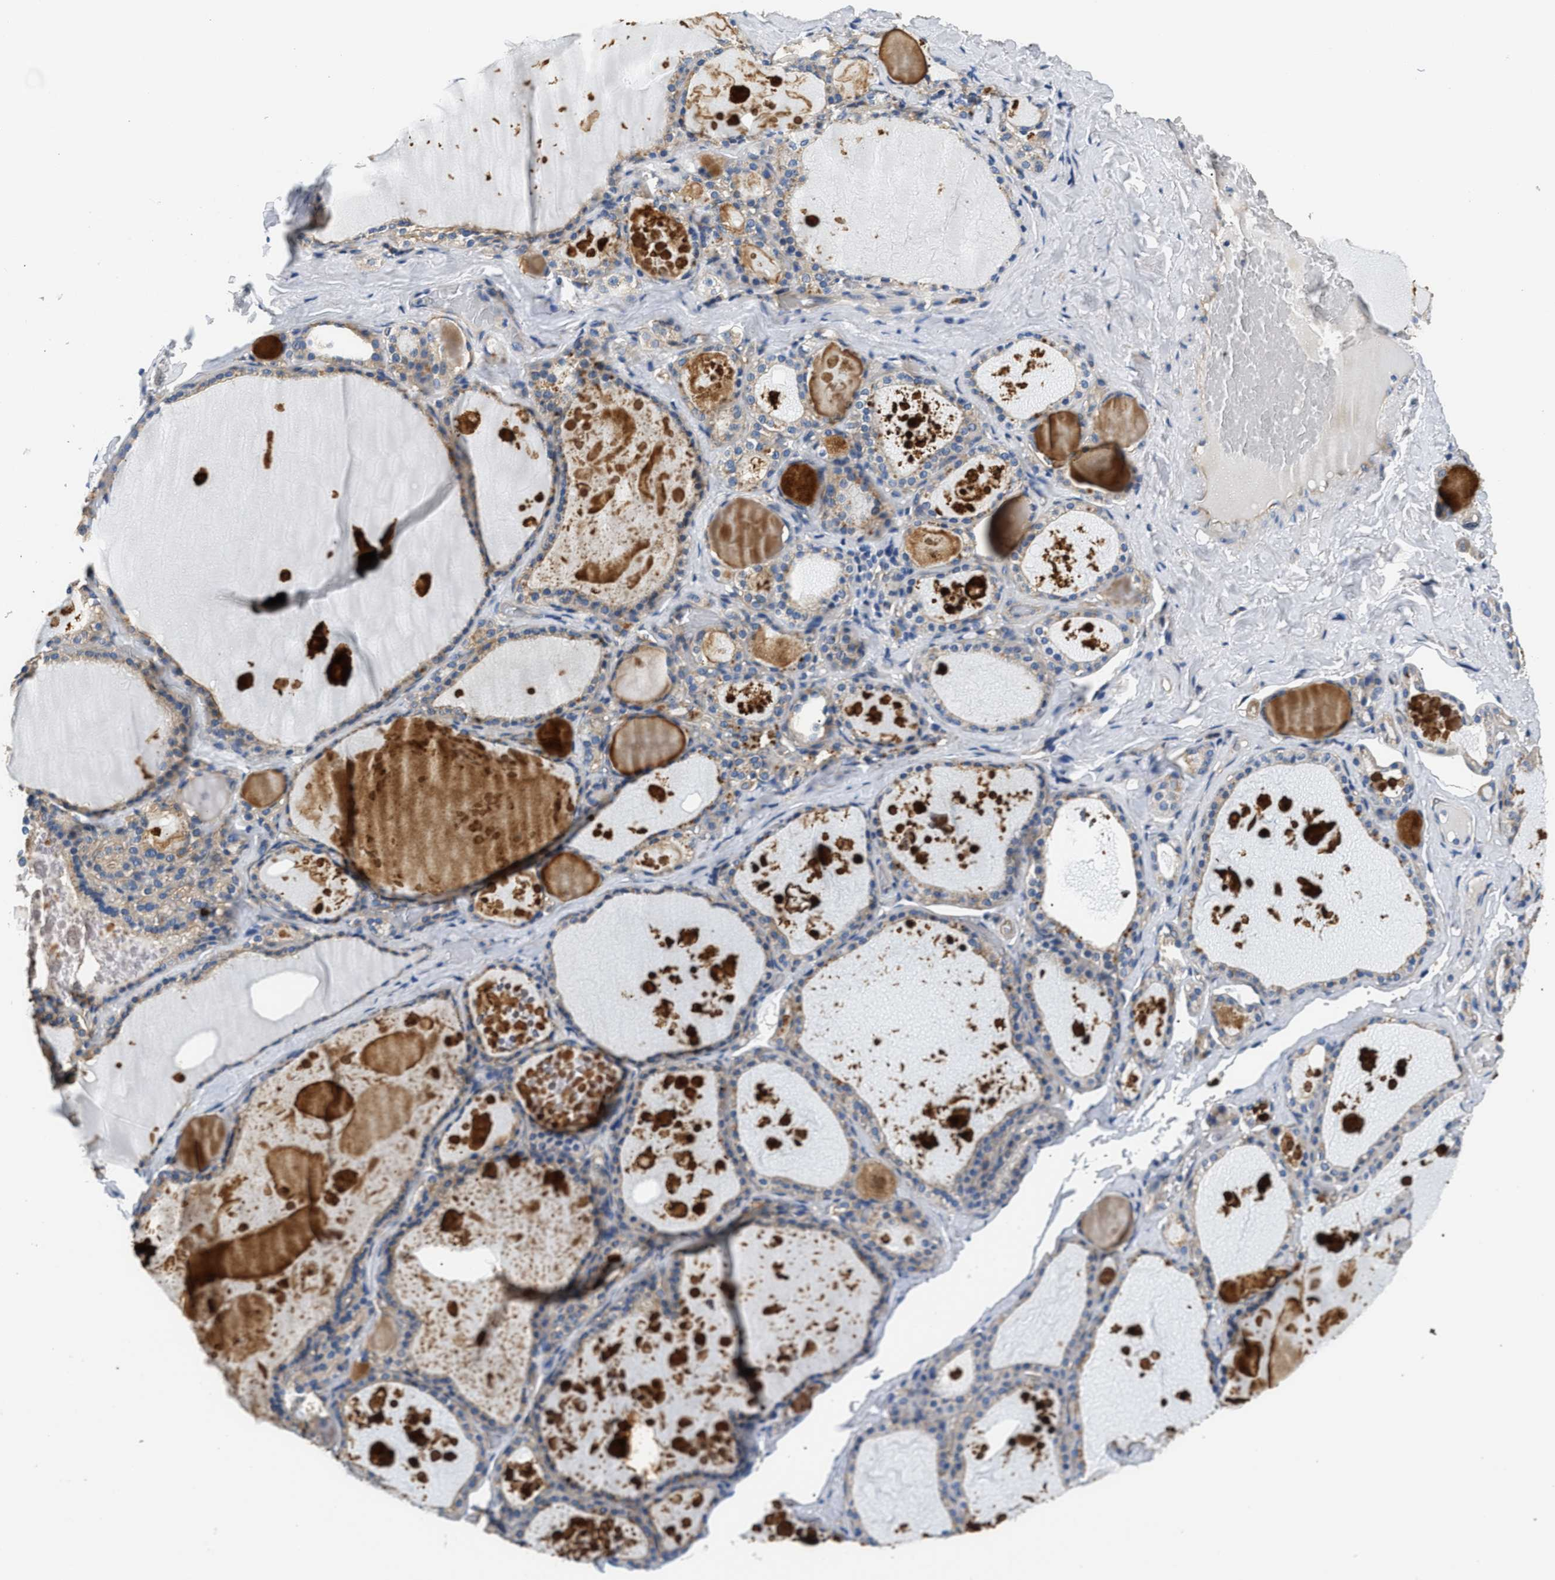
{"staining": {"intensity": "moderate", "quantity": ">75%", "location": "cytoplasmic/membranous"}, "tissue": "thyroid gland", "cell_type": "Glandular cells", "image_type": "normal", "snomed": [{"axis": "morphology", "description": "Normal tissue, NOS"}, {"axis": "topography", "description": "Thyroid gland"}], "caption": "Immunohistochemistry photomicrograph of unremarkable thyroid gland: thyroid gland stained using immunohistochemistry (IHC) exhibits medium levels of moderate protein expression localized specifically in the cytoplasmic/membranous of glandular cells, appearing as a cytoplasmic/membranous brown color.", "gene": "CSDE1", "patient": {"sex": "male", "age": 56}}